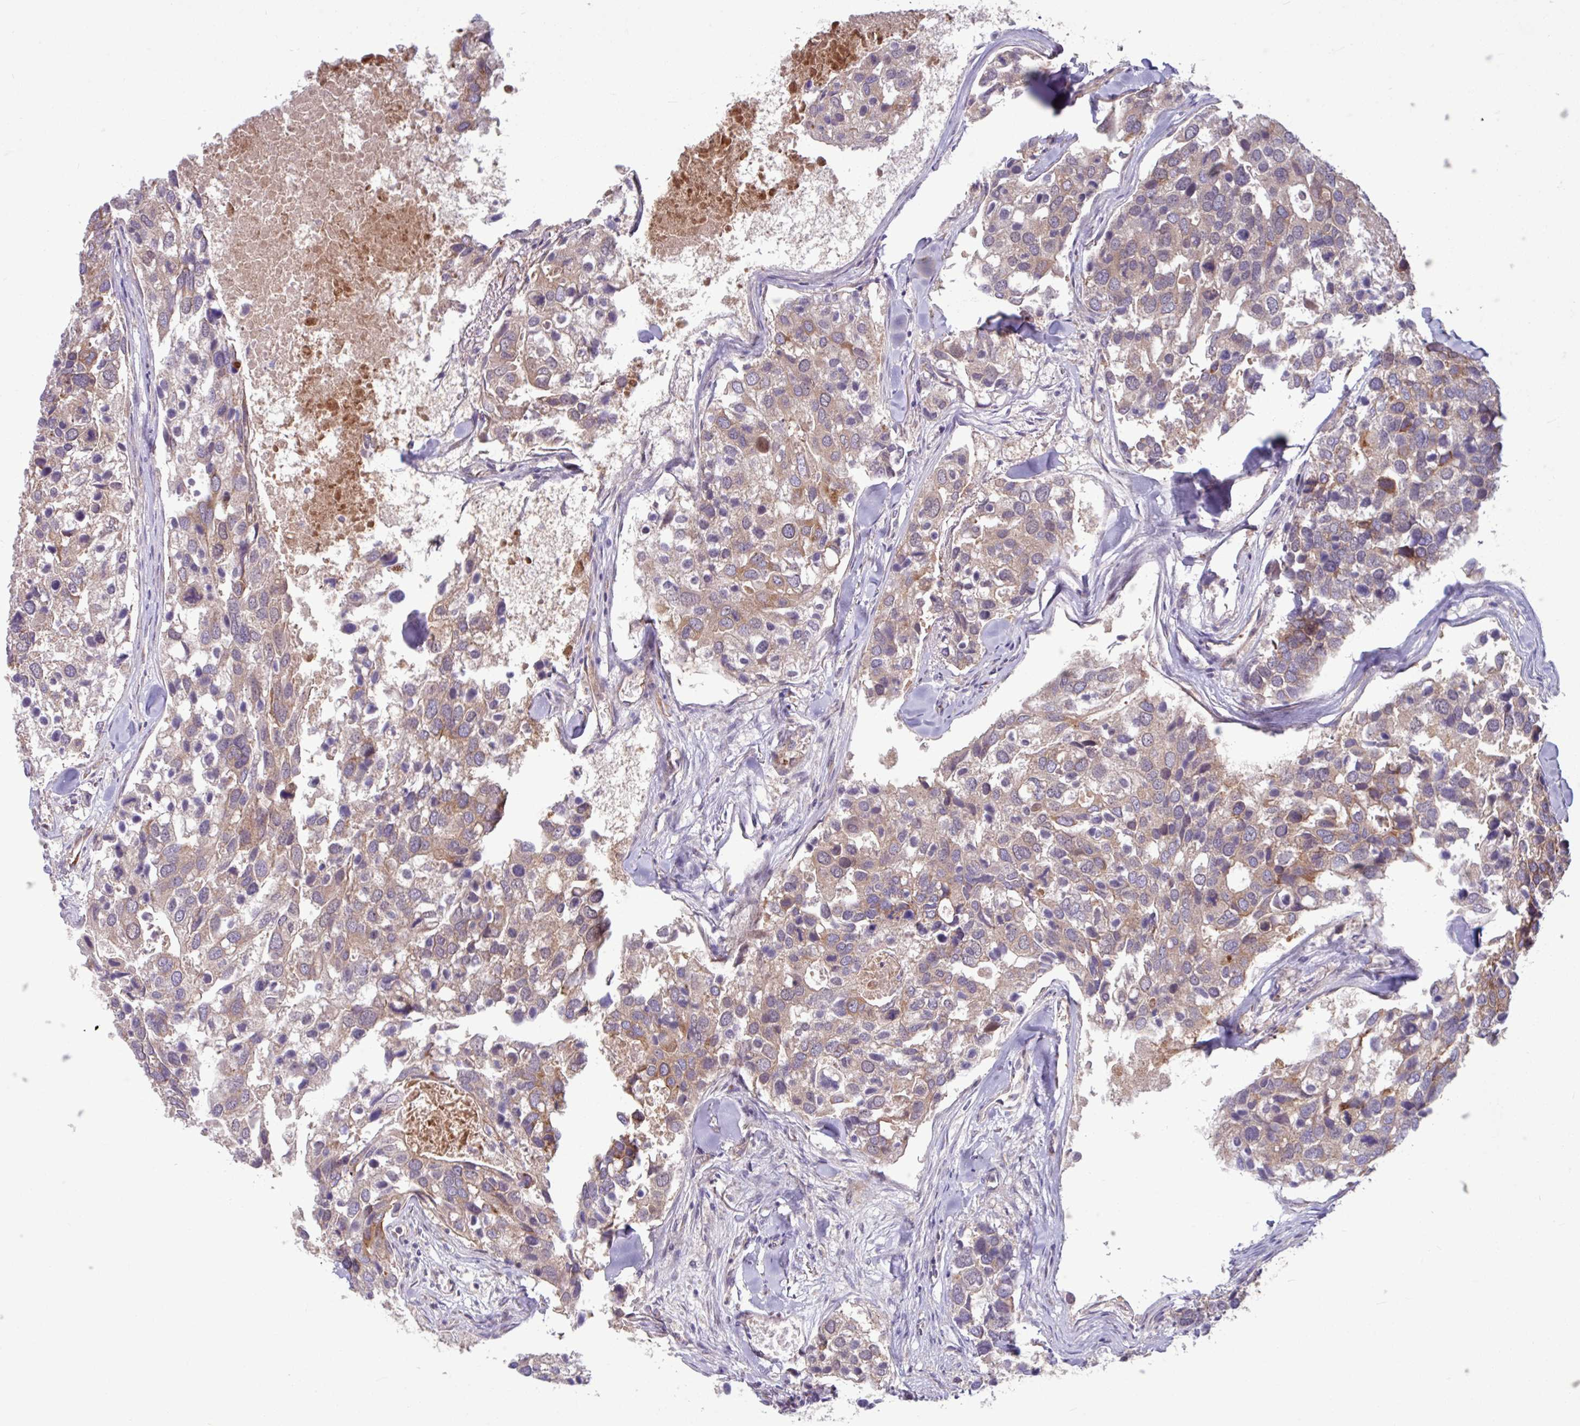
{"staining": {"intensity": "weak", "quantity": ">75%", "location": "cytoplasmic/membranous"}, "tissue": "breast cancer", "cell_type": "Tumor cells", "image_type": "cancer", "snomed": [{"axis": "morphology", "description": "Duct carcinoma"}, {"axis": "topography", "description": "Breast"}], "caption": "Breast cancer (intraductal carcinoma) was stained to show a protein in brown. There is low levels of weak cytoplasmic/membranous staining in about >75% of tumor cells.", "gene": "LSM12", "patient": {"sex": "female", "age": 83}}